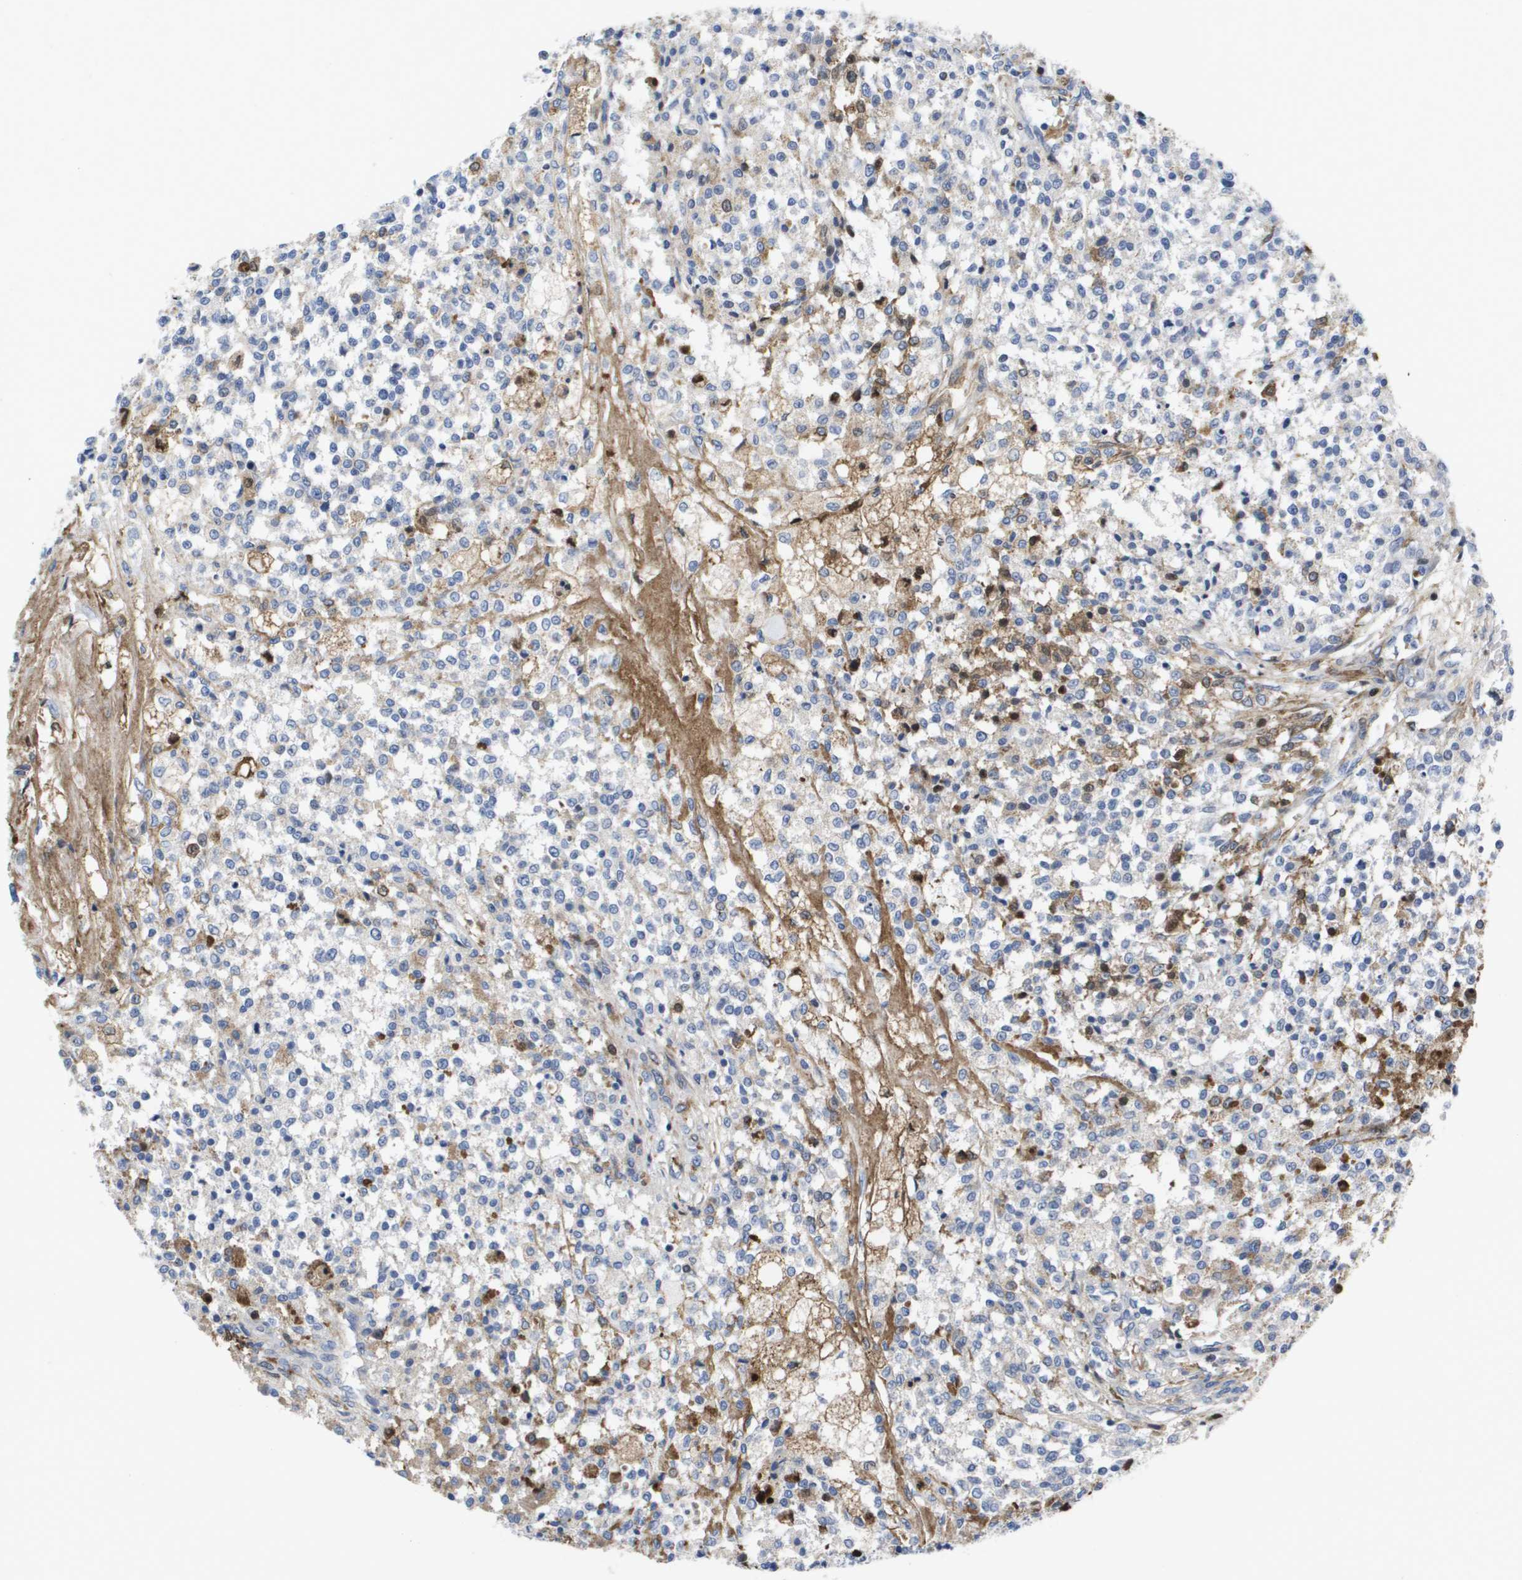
{"staining": {"intensity": "weak", "quantity": "<25%", "location": "cytoplasmic/membranous"}, "tissue": "testis cancer", "cell_type": "Tumor cells", "image_type": "cancer", "snomed": [{"axis": "morphology", "description": "Seminoma, NOS"}, {"axis": "topography", "description": "Testis"}], "caption": "Human testis cancer (seminoma) stained for a protein using immunohistochemistry displays no staining in tumor cells.", "gene": "SERPINC1", "patient": {"sex": "male", "age": 59}}